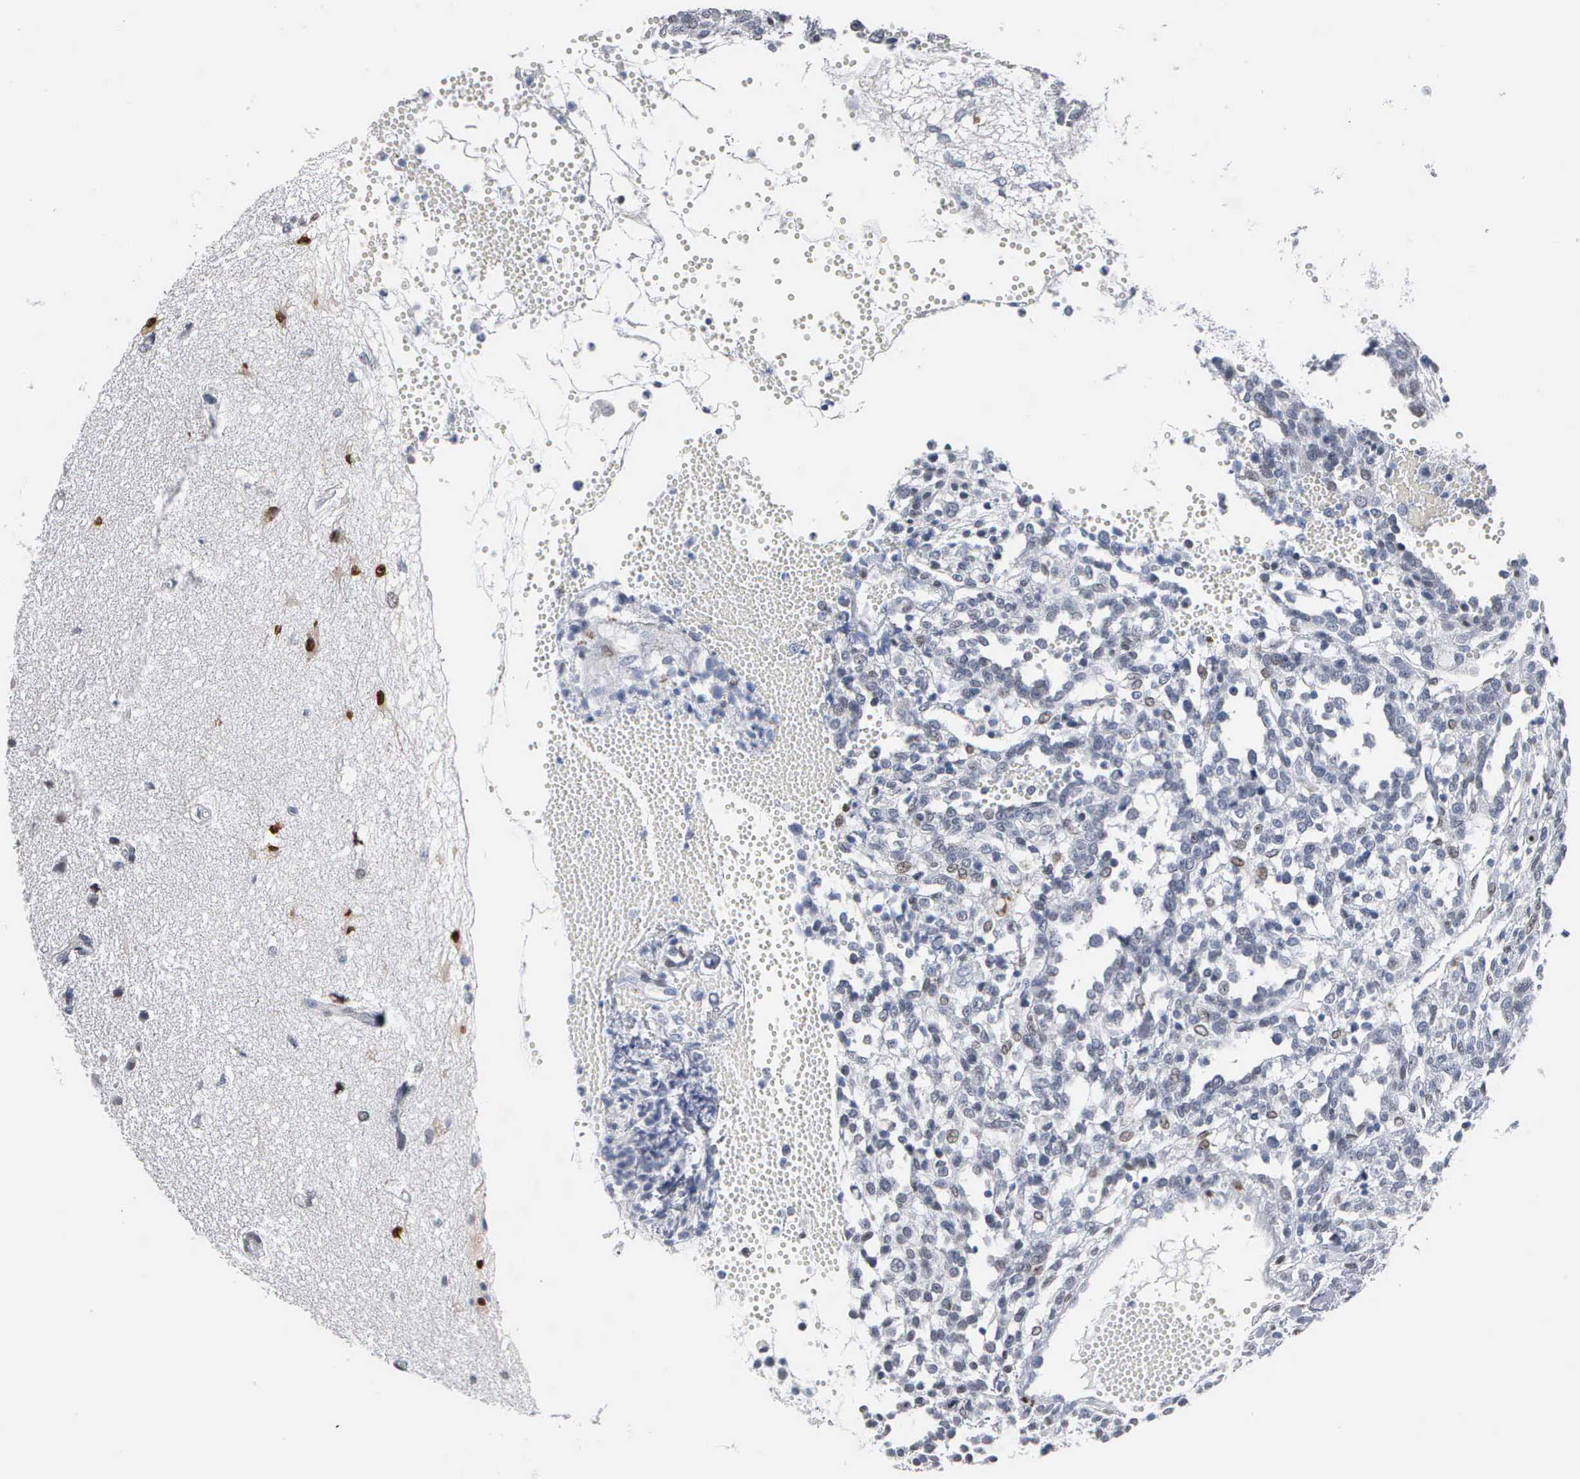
{"staining": {"intensity": "negative", "quantity": "none", "location": "none"}, "tissue": "glioma", "cell_type": "Tumor cells", "image_type": "cancer", "snomed": [{"axis": "morphology", "description": "Glioma, malignant, High grade"}, {"axis": "topography", "description": "Brain"}], "caption": "Immunohistochemistry (IHC) histopathology image of neoplastic tissue: malignant high-grade glioma stained with DAB shows no significant protein positivity in tumor cells. The staining is performed using DAB (3,3'-diaminobenzidine) brown chromogen with nuclei counter-stained in using hematoxylin.", "gene": "FGF2", "patient": {"sex": "male", "age": 66}}